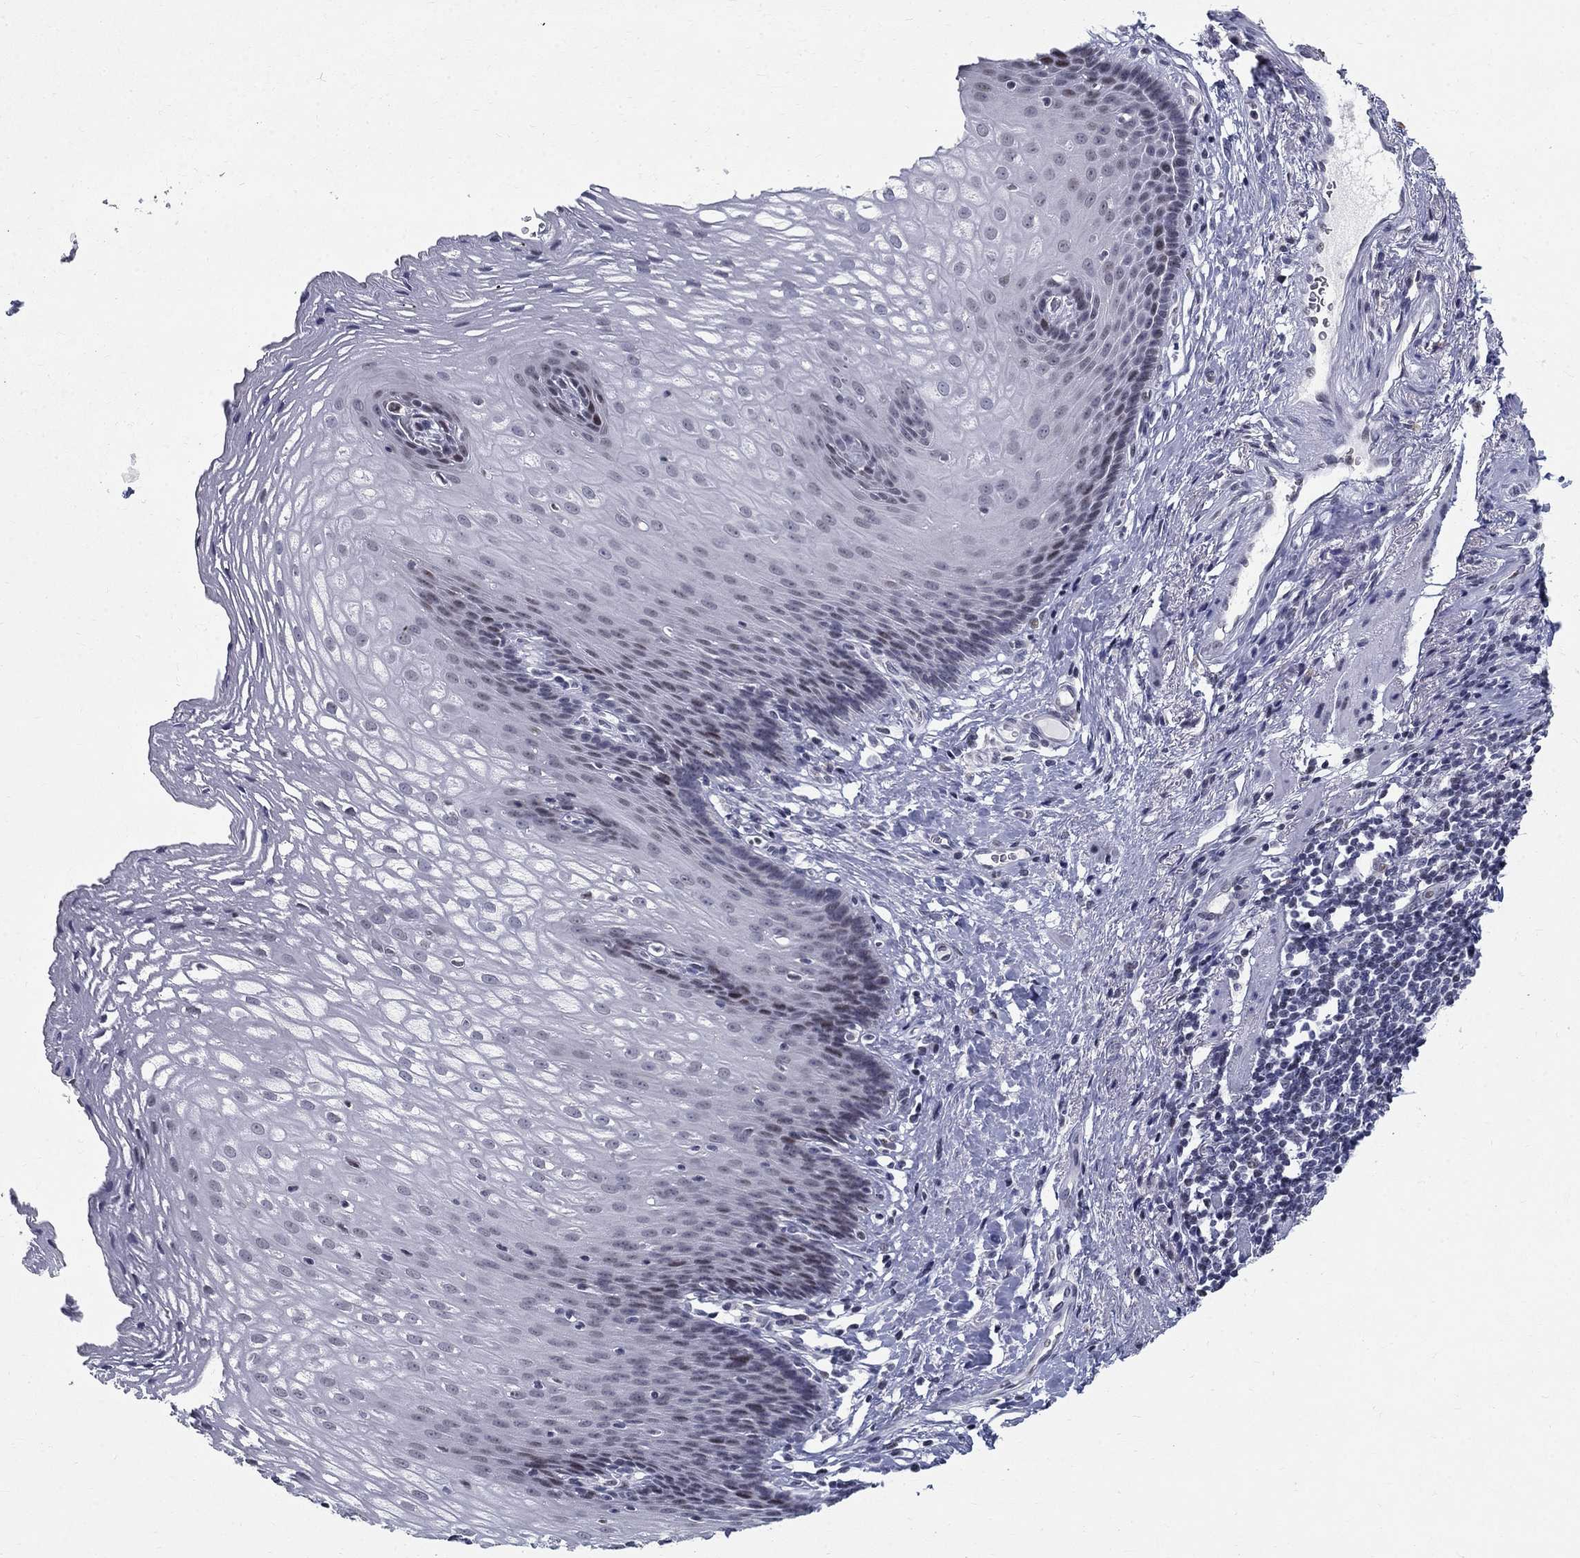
{"staining": {"intensity": "negative", "quantity": "none", "location": "none"}, "tissue": "esophagus", "cell_type": "Squamous epithelial cells", "image_type": "normal", "snomed": [{"axis": "morphology", "description": "Normal tissue, NOS"}, {"axis": "topography", "description": "Esophagus"}], "caption": "Immunohistochemical staining of normal esophagus shows no significant staining in squamous epithelial cells. (IHC, brightfield microscopy, high magnification).", "gene": "BHLHE22", "patient": {"sex": "male", "age": 76}}